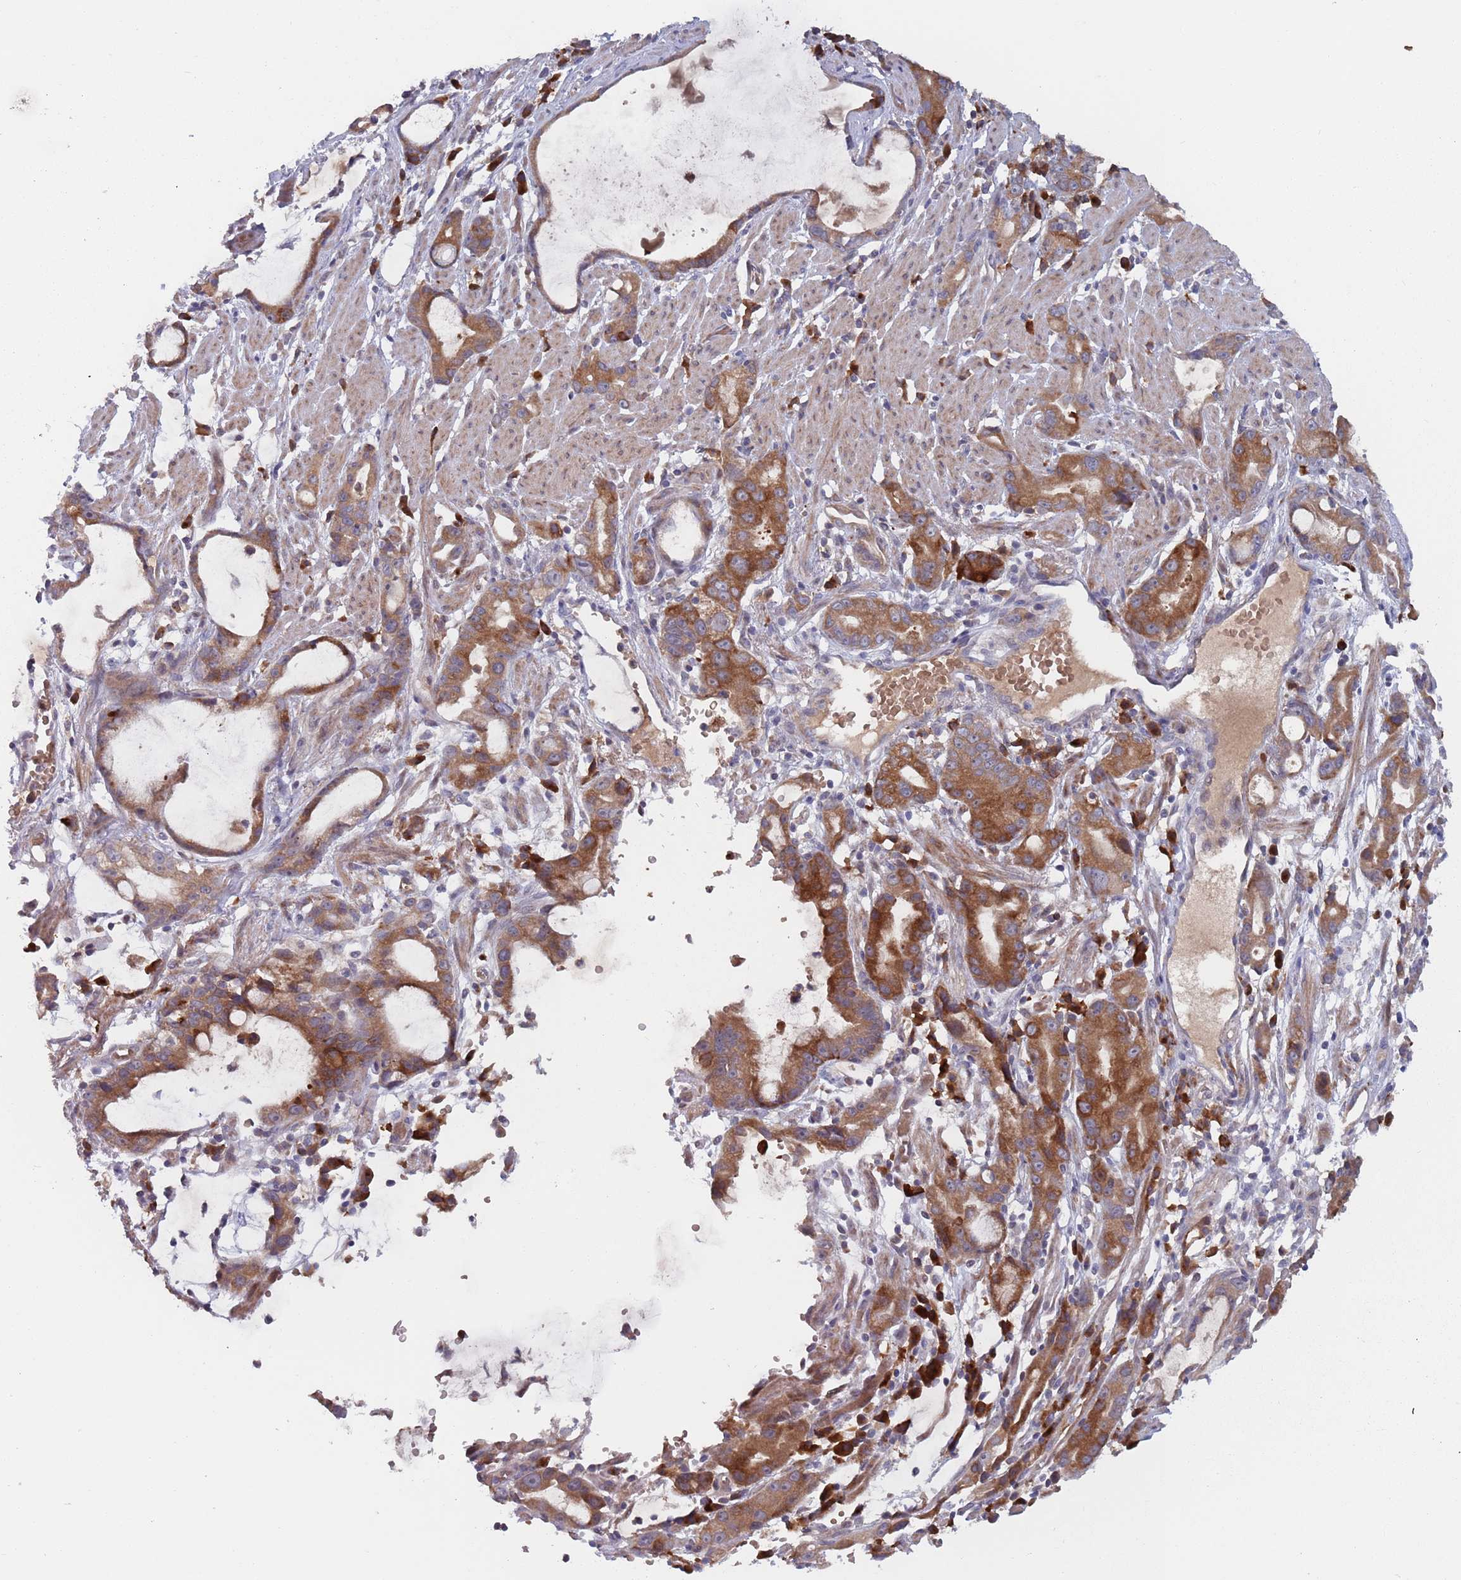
{"staining": {"intensity": "moderate", "quantity": ">75%", "location": "cytoplasmic/membranous"}, "tissue": "stomach cancer", "cell_type": "Tumor cells", "image_type": "cancer", "snomed": [{"axis": "morphology", "description": "Adenocarcinoma, NOS"}, {"axis": "topography", "description": "Stomach"}], "caption": "Protein expression analysis of human stomach adenocarcinoma reveals moderate cytoplasmic/membranous positivity in approximately >75% of tumor cells.", "gene": "ZNF140", "patient": {"sex": "male", "age": 55}}